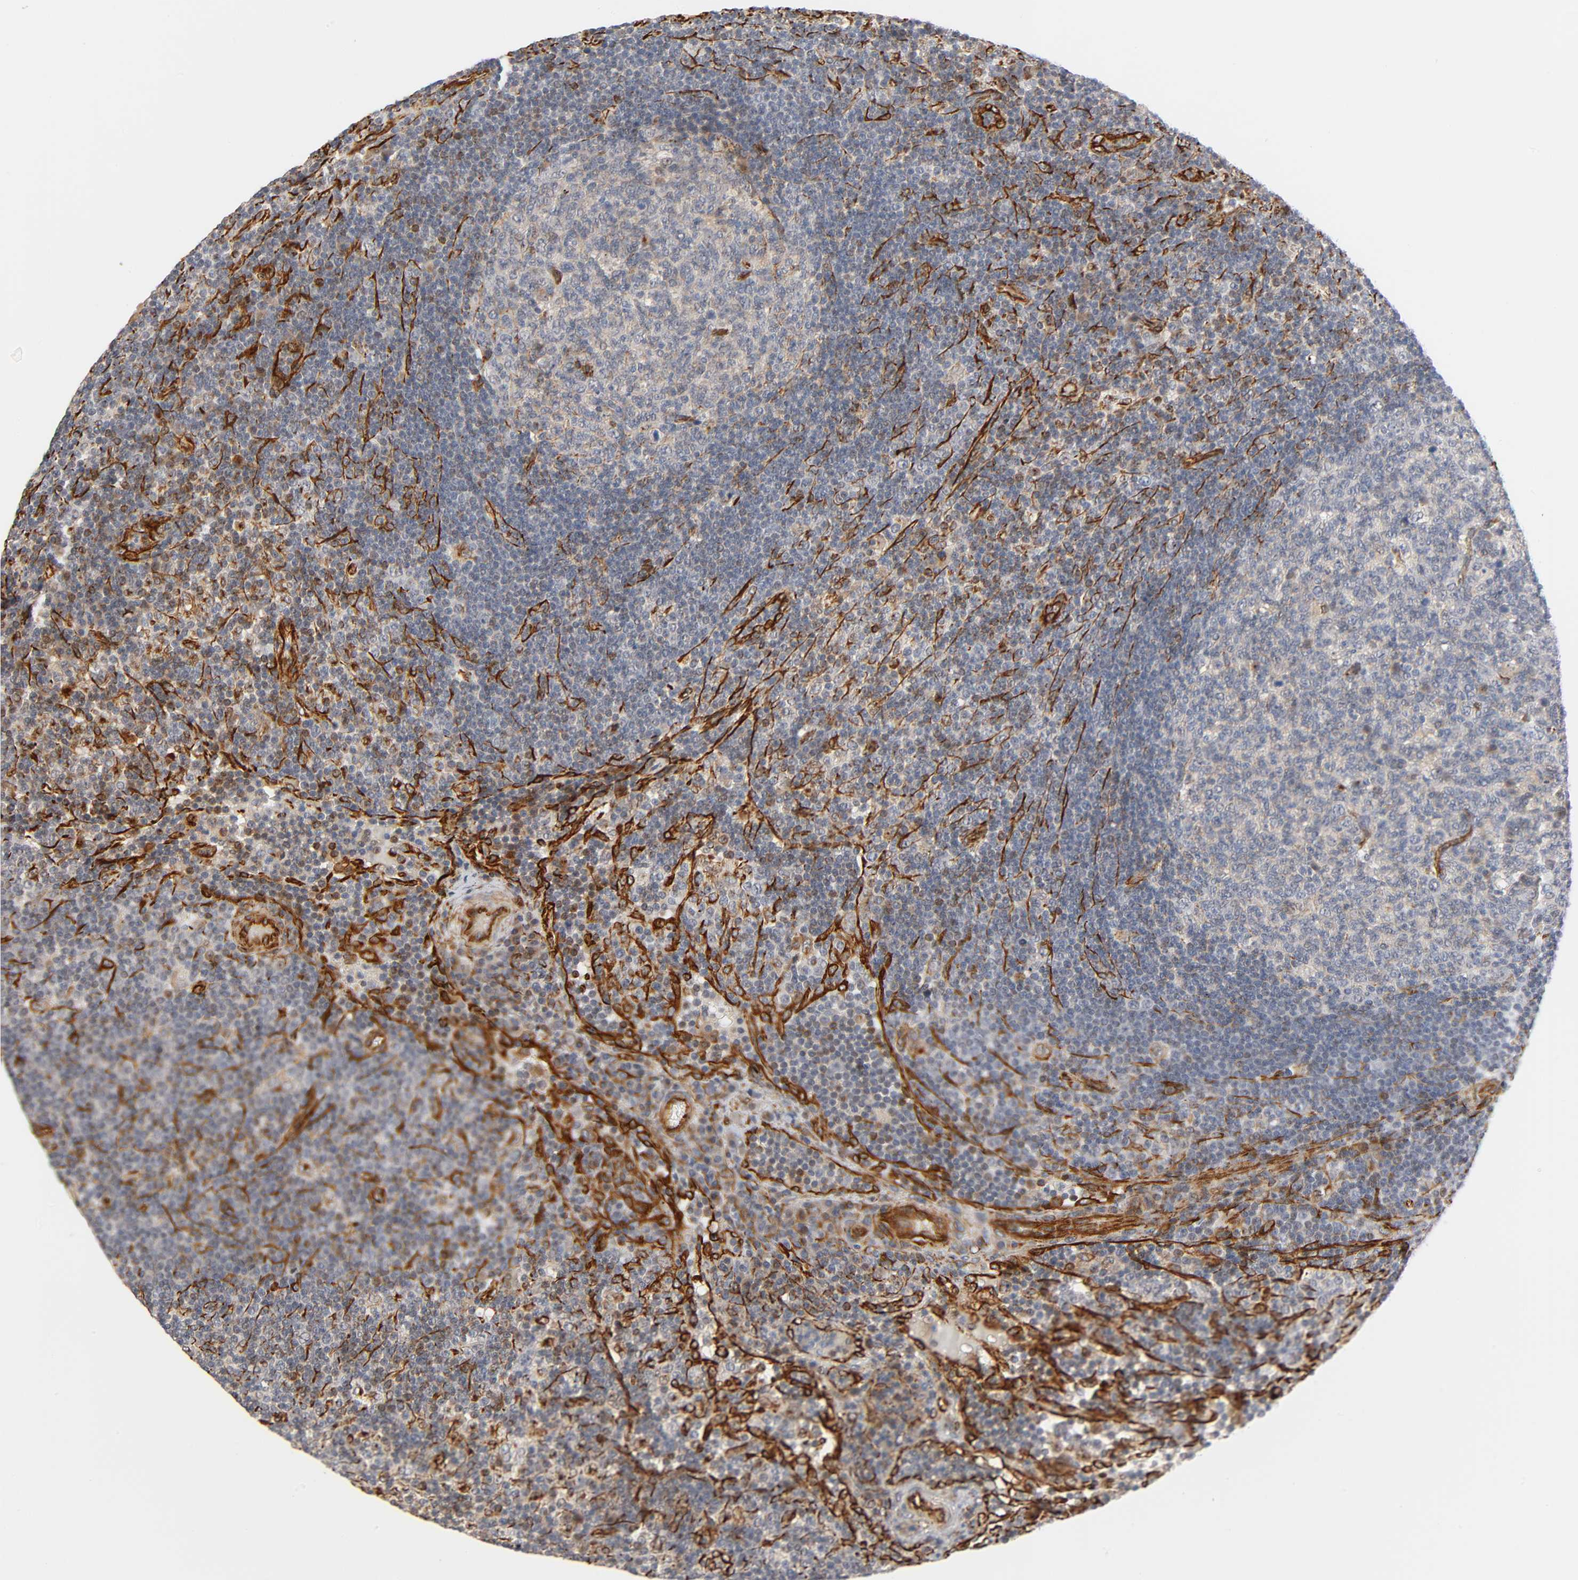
{"staining": {"intensity": "weak", "quantity": ">75%", "location": "cytoplasmic/membranous"}, "tissue": "lymph node", "cell_type": "Germinal center cells", "image_type": "normal", "snomed": [{"axis": "morphology", "description": "Normal tissue, NOS"}, {"axis": "morphology", "description": "Squamous cell carcinoma, metastatic, NOS"}, {"axis": "topography", "description": "Lymph node"}], "caption": "Immunohistochemistry (DAB) staining of unremarkable lymph node reveals weak cytoplasmic/membranous protein expression in approximately >75% of germinal center cells.", "gene": "REEP5", "patient": {"sex": "female", "age": 53}}